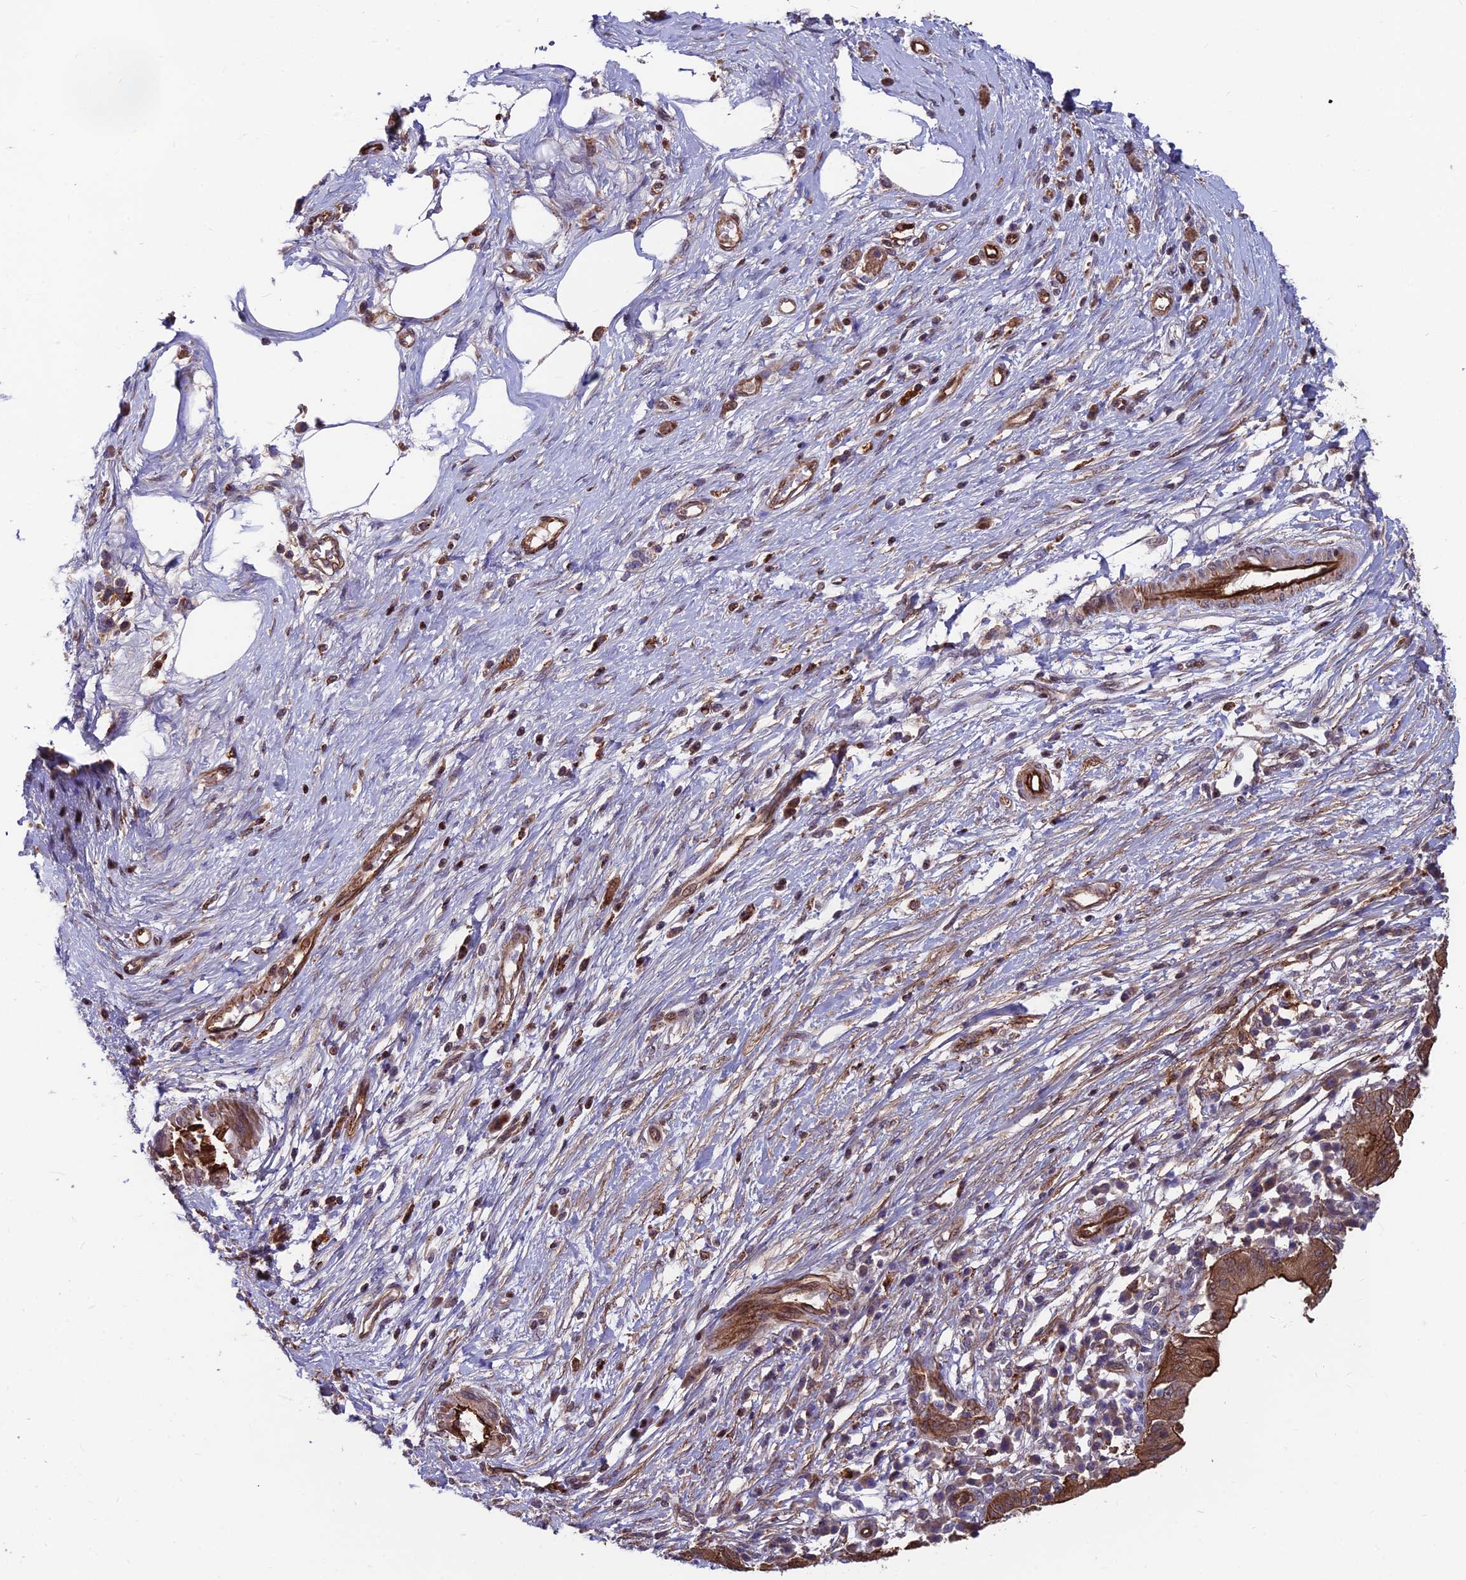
{"staining": {"intensity": "moderate", "quantity": ">75%", "location": "cytoplasmic/membranous"}, "tissue": "pancreatic cancer", "cell_type": "Tumor cells", "image_type": "cancer", "snomed": [{"axis": "morphology", "description": "Adenocarcinoma, NOS"}, {"axis": "topography", "description": "Pancreas"}], "caption": "Pancreatic adenocarcinoma was stained to show a protein in brown. There is medium levels of moderate cytoplasmic/membranous expression in about >75% of tumor cells. (DAB (3,3'-diaminobenzidine) = brown stain, brightfield microscopy at high magnification).", "gene": "RTN4RL1", "patient": {"sex": "male", "age": 68}}